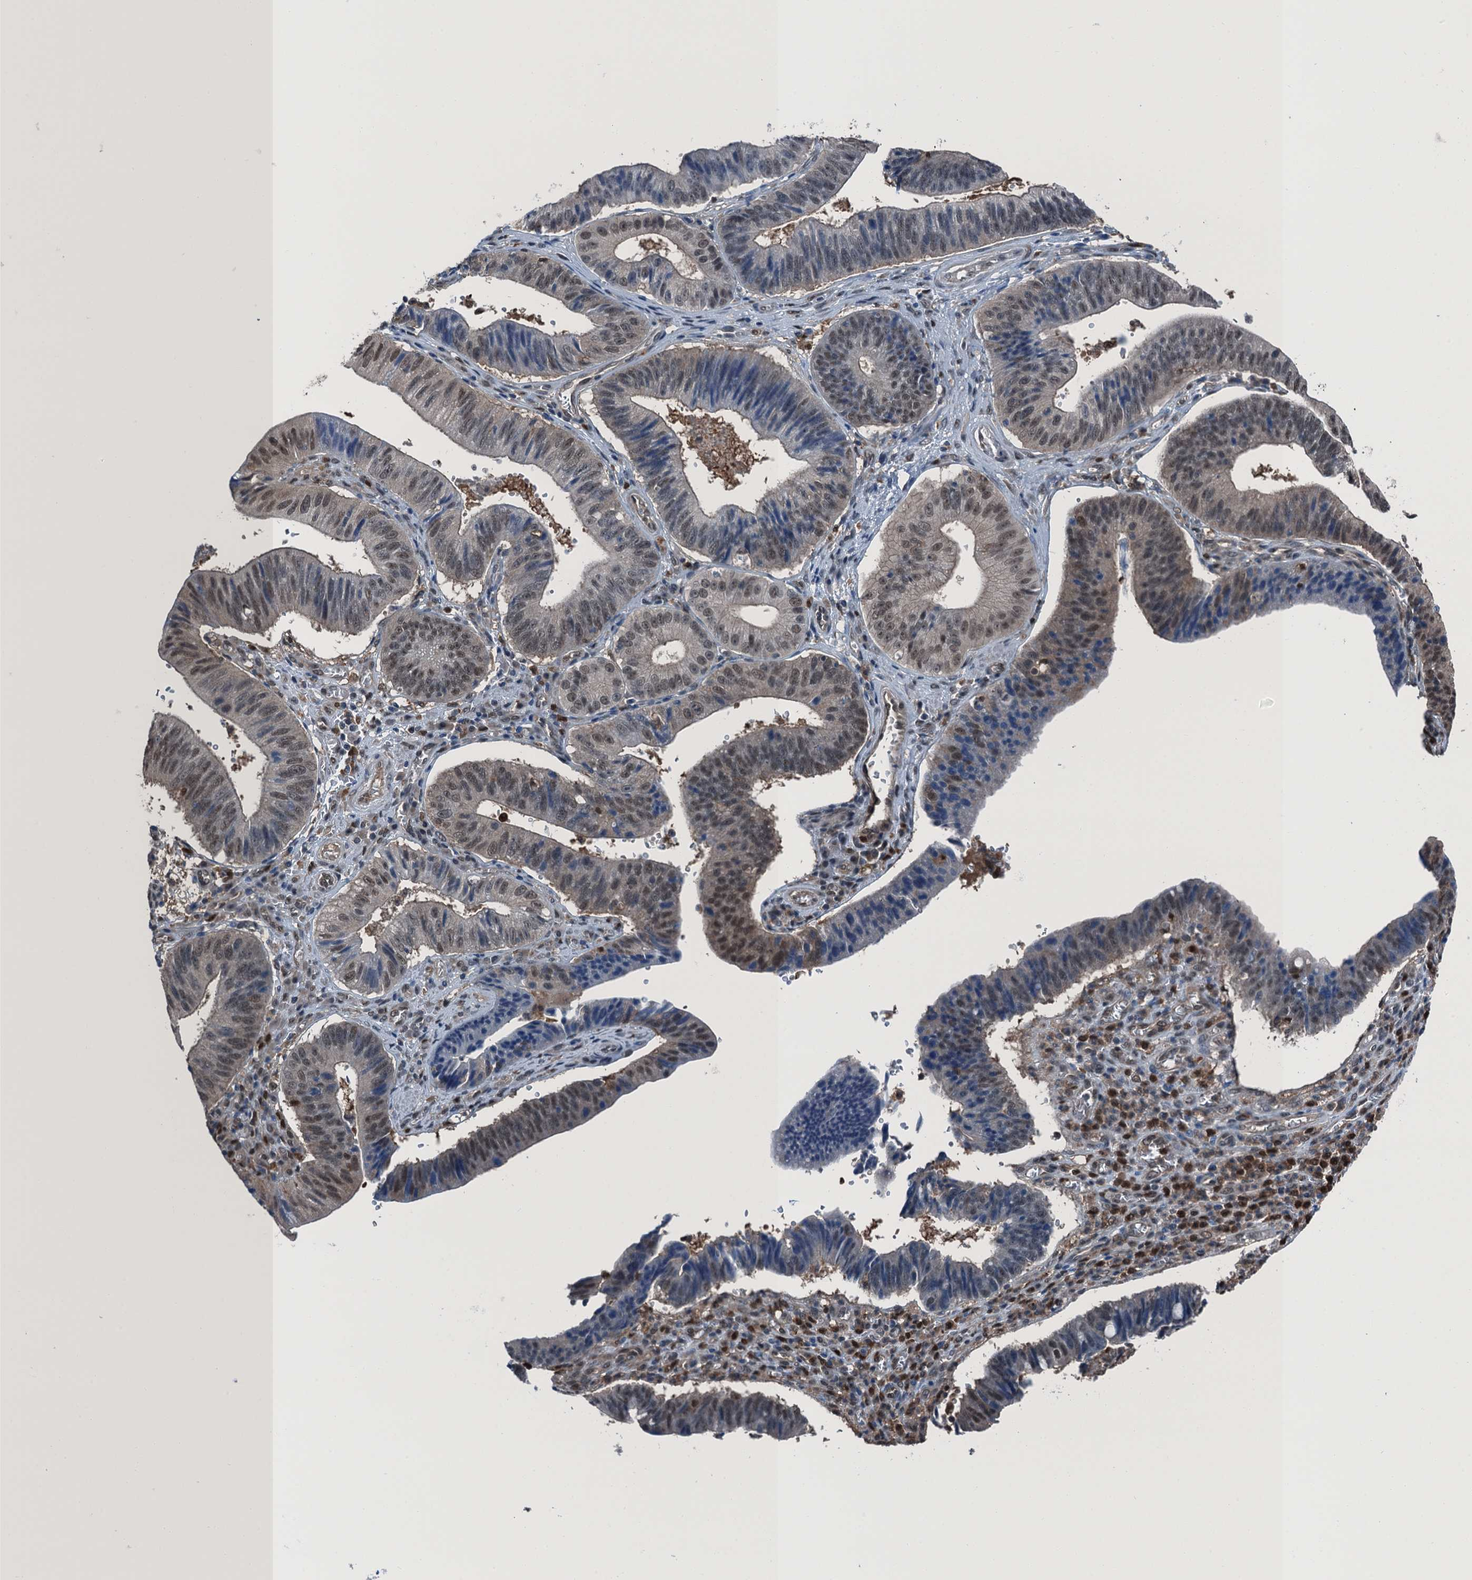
{"staining": {"intensity": "weak", "quantity": "25%-75%", "location": "nuclear"}, "tissue": "stomach cancer", "cell_type": "Tumor cells", "image_type": "cancer", "snomed": [{"axis": "morphology", "description": "Adenocarcinoma, NOS"}, {"axis": "topography", "description": "Stomach"}], "caption": "This is an image of immunohistochemistry staining of stomach cancer, which shows weak expression in the nuclear of tumor cells.", "gene": "RNH1", "patient": {"sex": "male", "age": 59}}